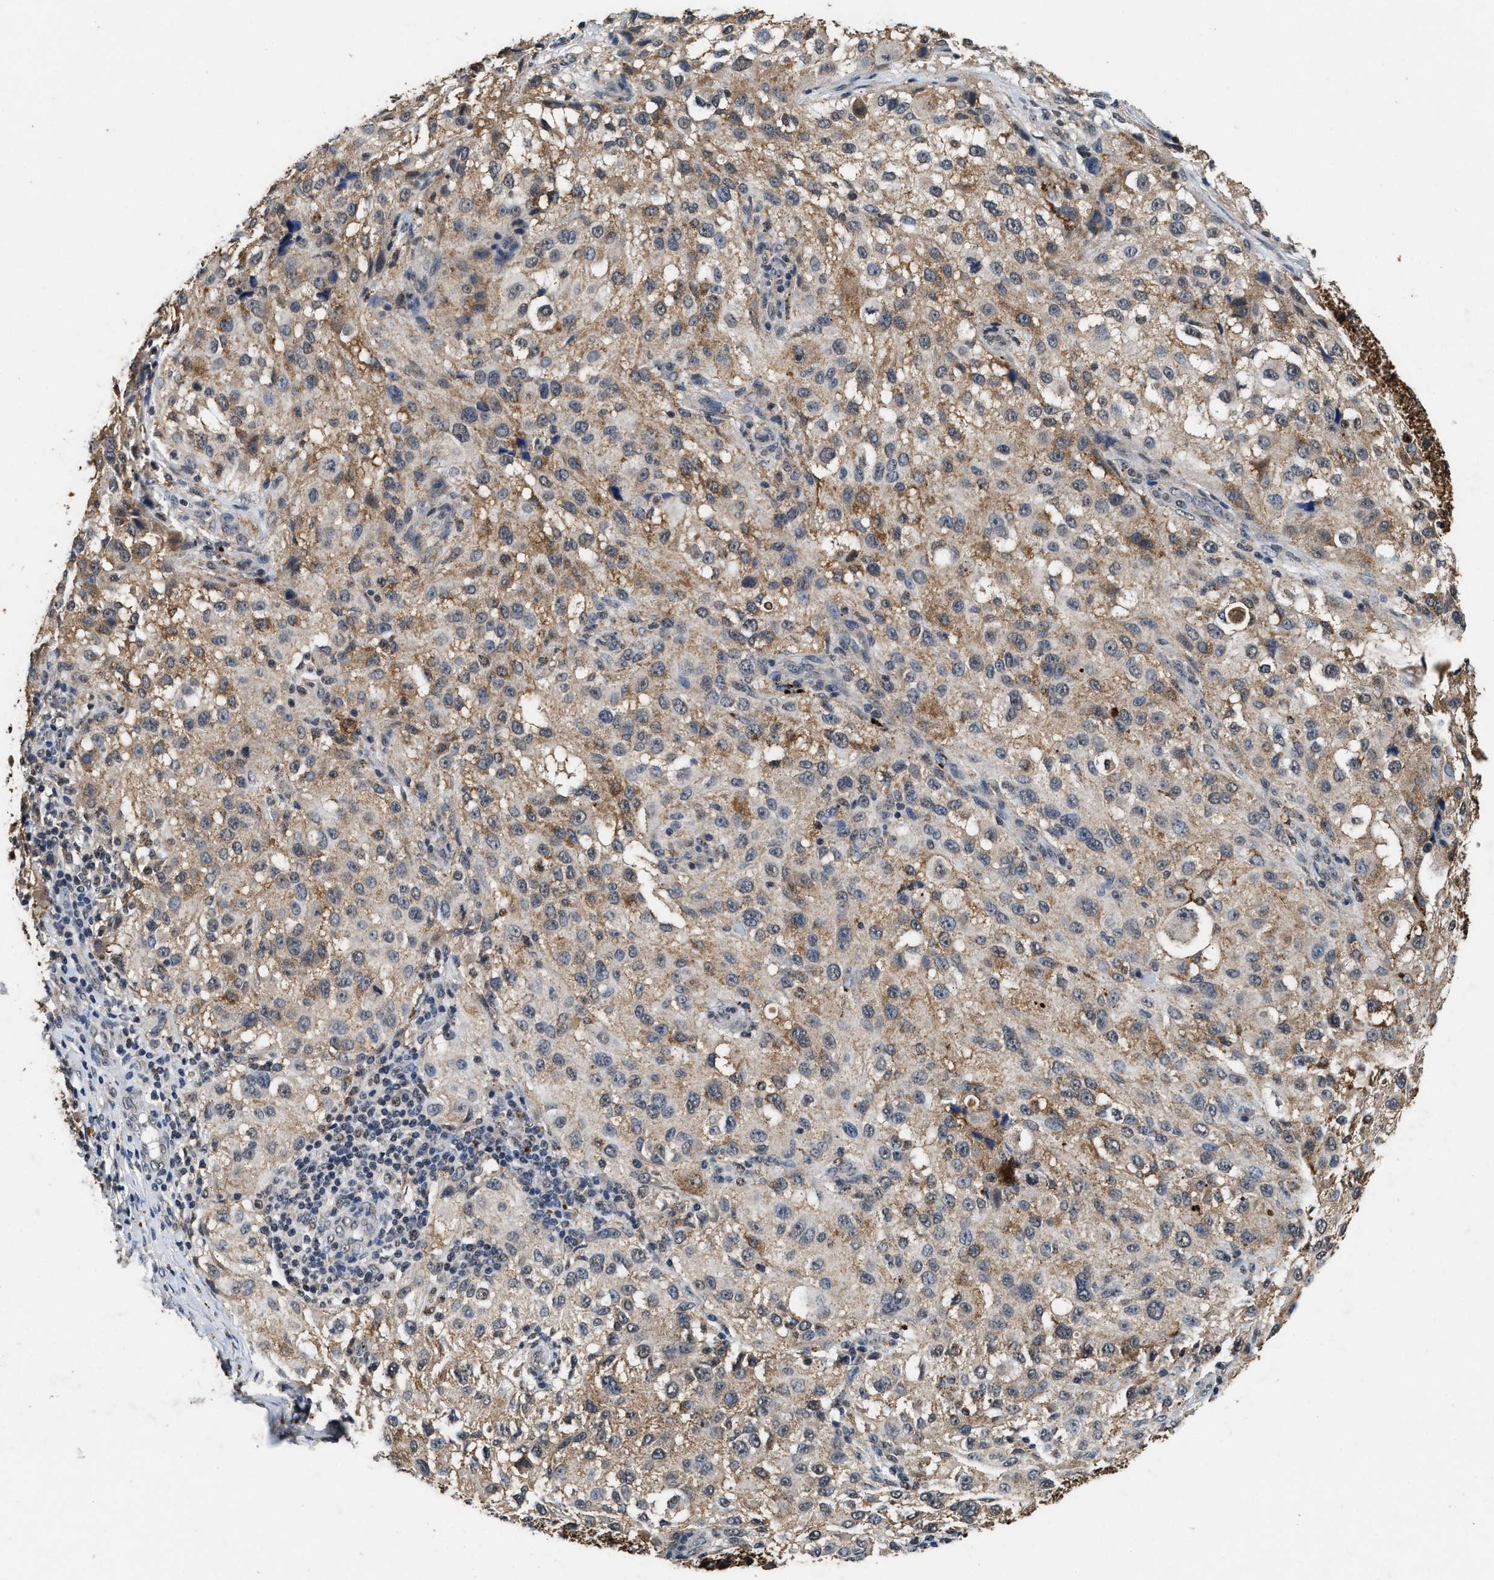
{"staining": {"intensity": "moderate", "quantity": ">75%", "location": "cytoplasmic/membranous"}, "tissue": "melanoma", "cell_type": "Tumor cells", "image_type": "cancer", "snomed": [{"axis": "morphology", "description": "Necrosis, NOS"}, {"axis": "morphology", "description": "Malignant melanoma, NOS"}, {"axis": "topography", "description": "Skin"}], "caption": "This is a histology image of immunohistochemistry (IHC) staining of melanoma, which shows moderate expression in the cytoplasmic/membranous of tumor cells.", "gene": "ACOX1", "patient": {"sex": "female", "age": 87}}